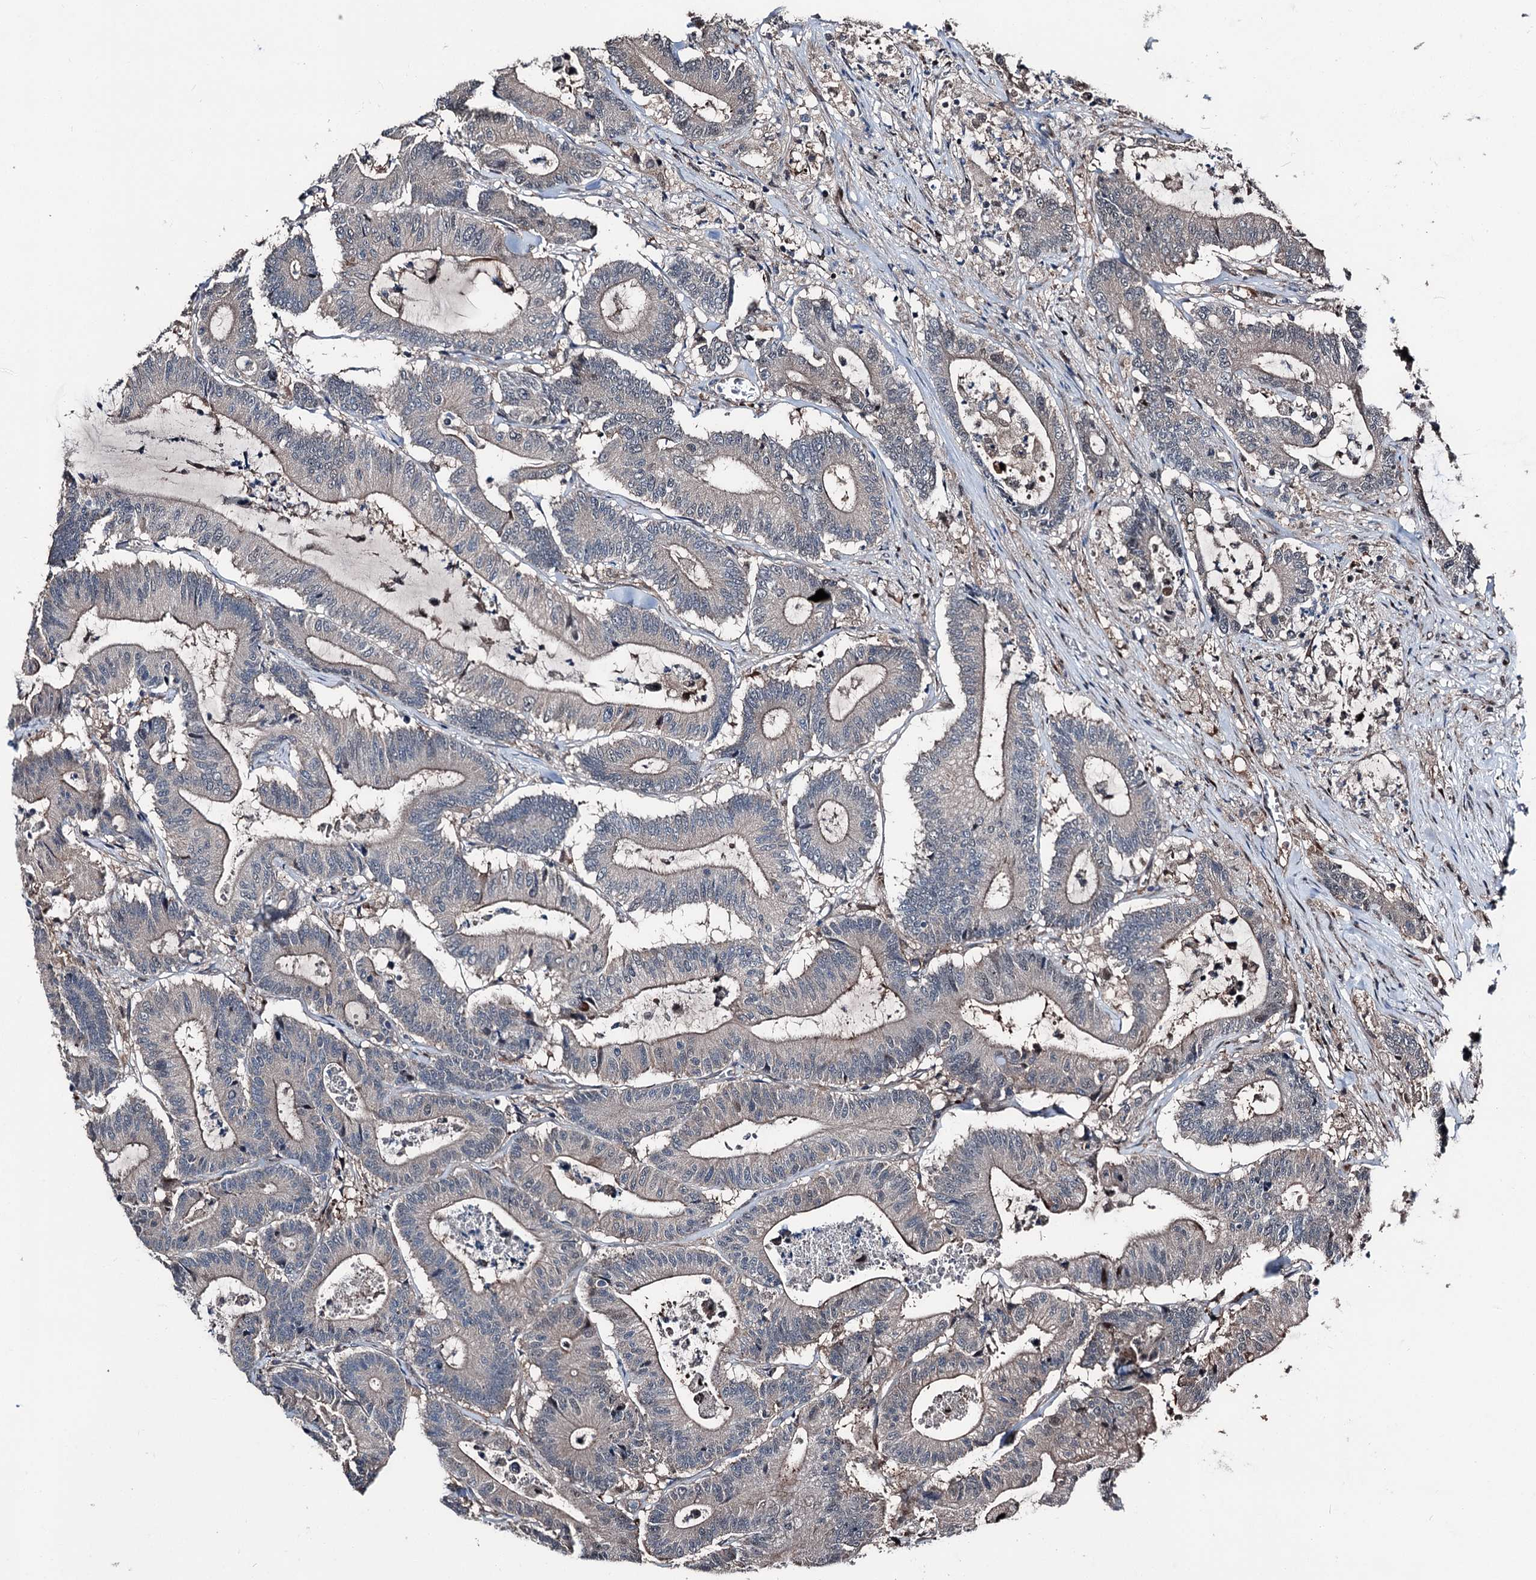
{"staining": {"intensity": "negative", "quantity": "none", "location": "none"}, "tissue": "colorectal cancer", "cell_type": "Tumor cells", "image_type": "cancer", "snomed": [{"axis": "morphology", "description": "Adenocarcinoma, NOS"}, {"axis": "topography", "description": "Colon"}], "caption": "Protein analysis of colorectal adenocarcinoma demonstrates no significant expression in tumor cells. (Stains: DAB immunohistochemistry (IHC) with hematoxylin counter stain, Microscopy: brightfield microscopy at high magnification).", "gene": "PSMD13", "patient": {"sex": "female", "age": 84}}